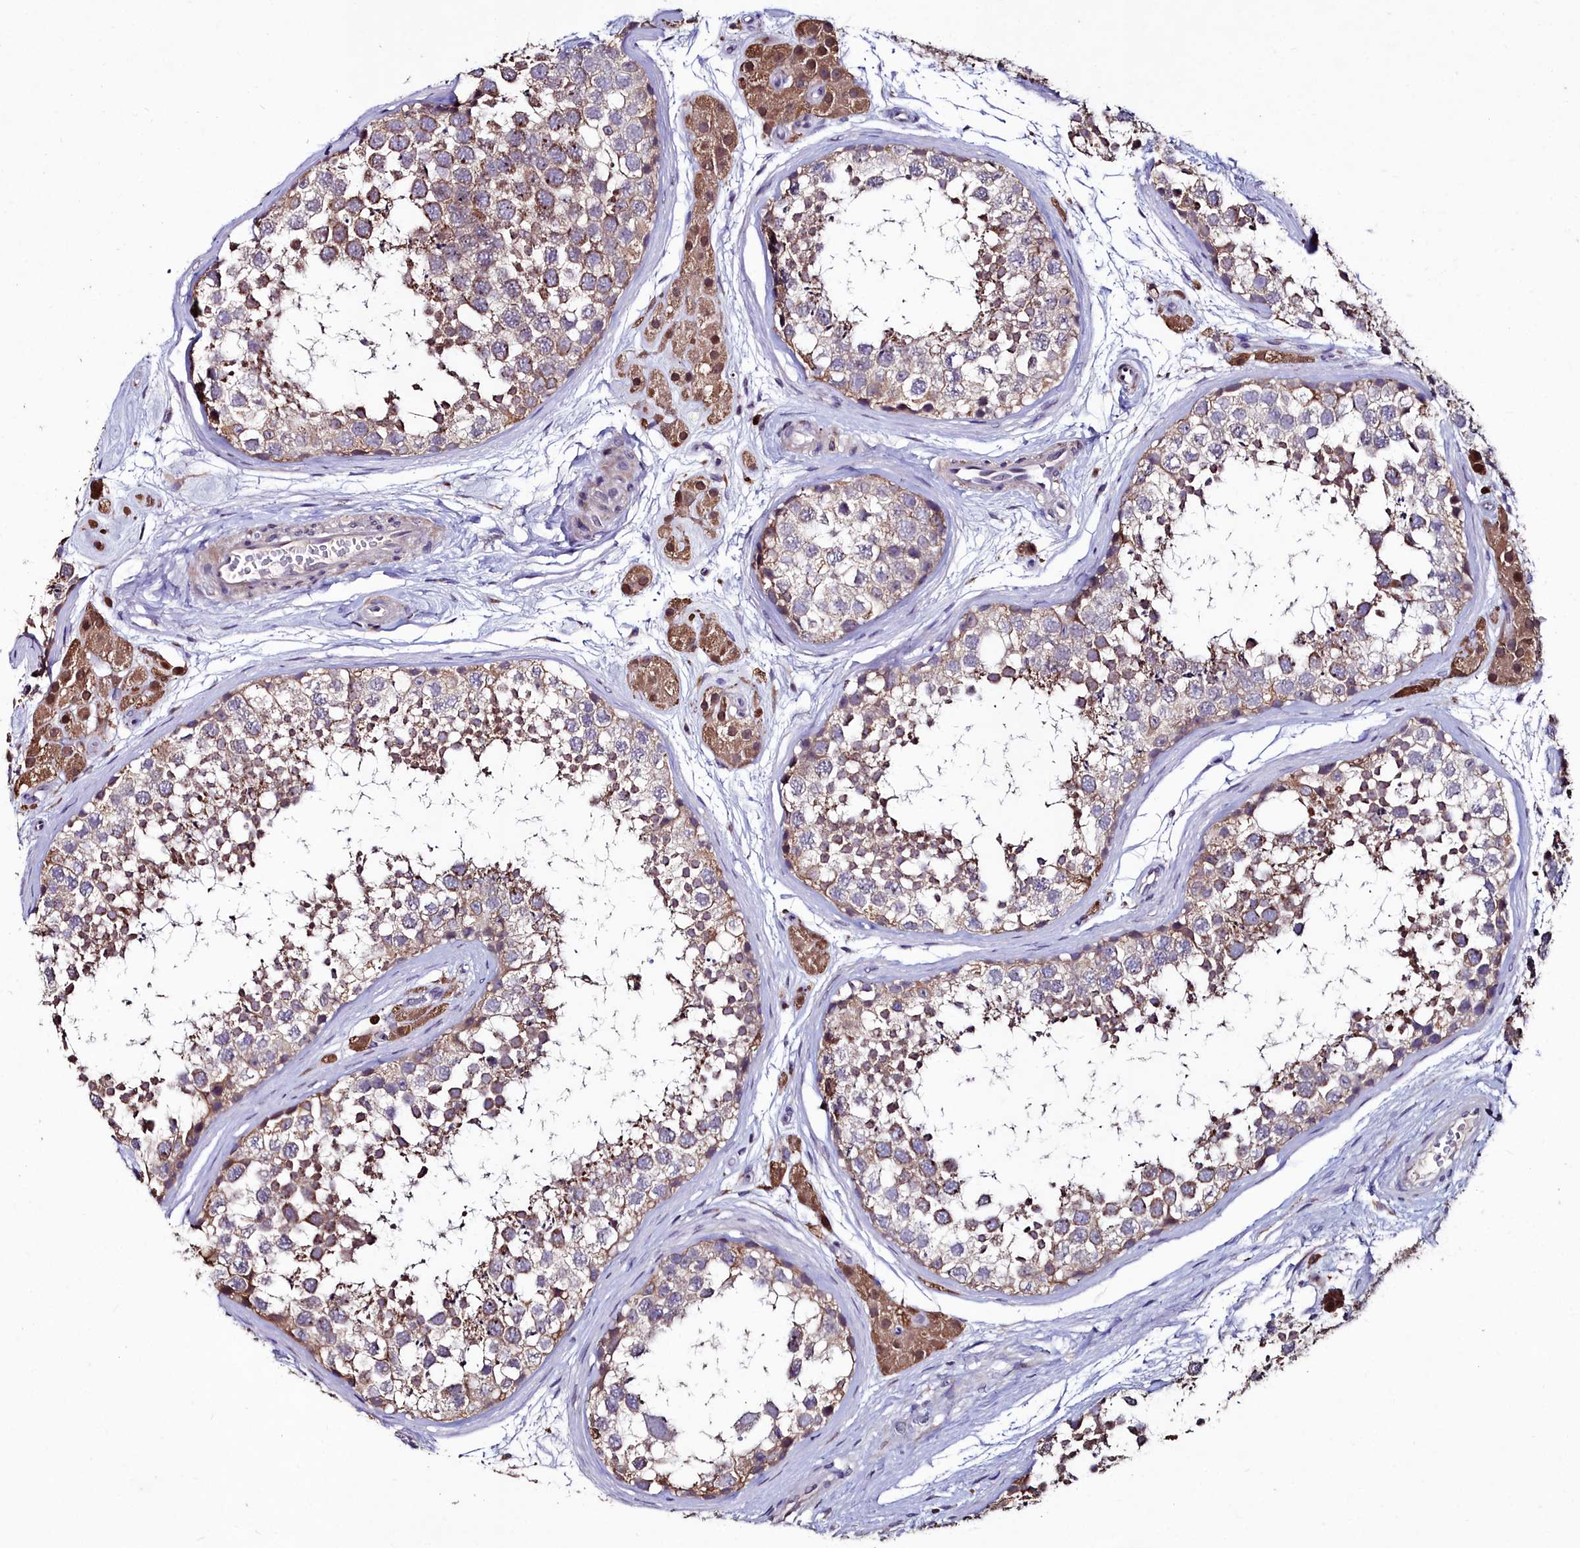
{"staining": {"intensity": "moderate", "quantity": "25%-75%", "location": "cytoplasmic/membranous"}, "tissue": "testis", "cell_type": "Cells in seminiferous ducts", "image_type": "normal", "snomed": [{"axis": "morphology", "description": "Normal tissue, NOS"}, {"axis": "topography", "description": "Testis"}], "caption": "A high-resolution histopathology image shows immunohistochemistry staining of unremarkable testis, which demonstrates moderate cytoplasmic/membranous expression in approximately 25%-75% of cells in seminiferous ducts. (DAB = brown stain, brightfield microscopy at high magnification).", "gene": "AMBRA1", "patient": {"sex": "male", "age": 56}}